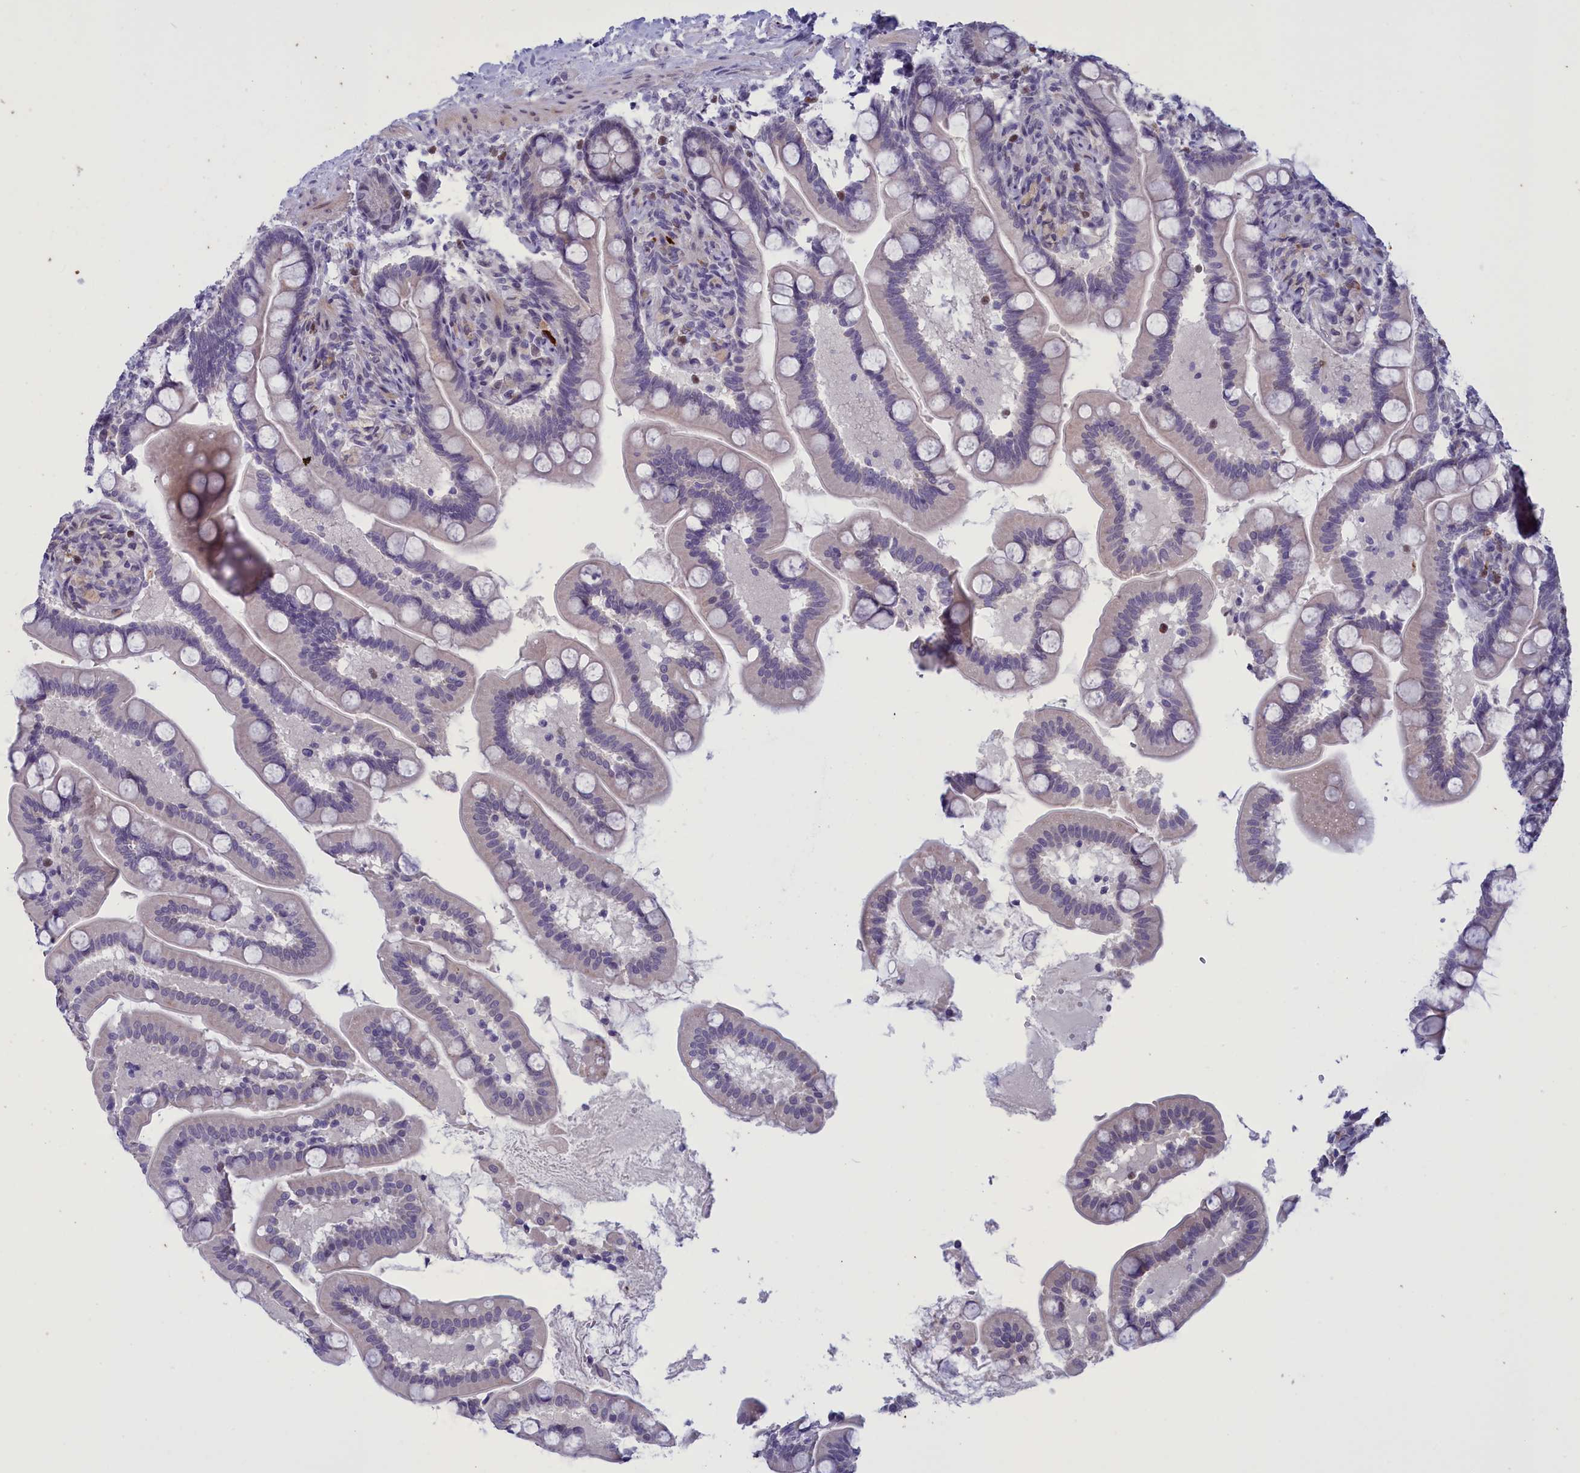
{"staining": {"intensity": "weak", "quantity": "<25%", "location": "cytoplasmic/membranous"}, "tissue": "small intestine", "cell_type": "Glandular cells", "image_type": "normal", "snomed": [{"axis": "morphology", "description": "Normal tissue, NOS"}, {"axis": "topography", "description": "Small intestine"}], "caption": "Small intestine was stained to show a protein in brown. There is no significant positivity in glandular cells. (DAB IHC, high magnification).", "gene": "ELOA2", "patient": {"sex": "female", "age": 64}}